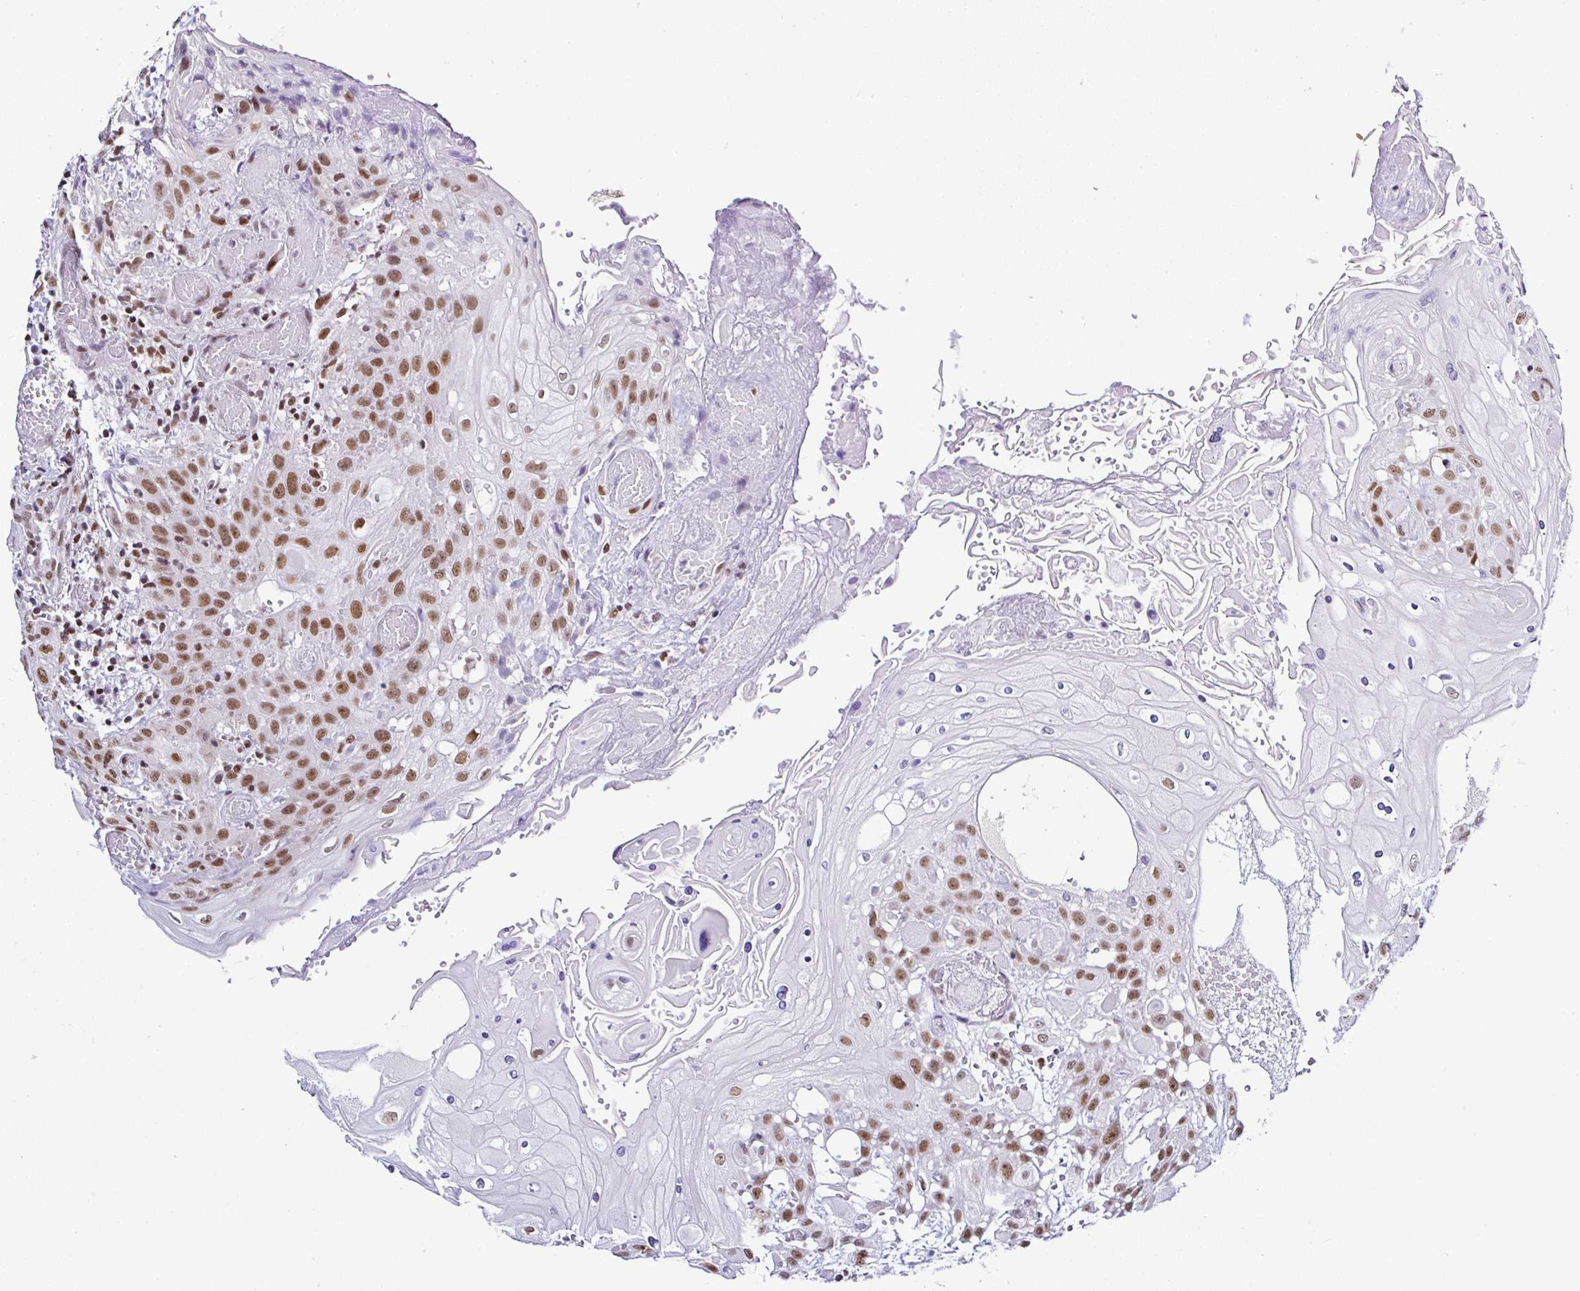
{"staining": {"intensity": "moderate", "quantity": ">75%", "location": "nuclear"}, "tissue": "head and neck cancer", "cell_type": "Tumor cells", "image_type": "cancer", "snomed": [{"axis": "morphology", "description": "Squamous cell carcinoma, NOS"}, {"axis": "topography", "description": "Head-Neck"}], "caption": "Head and neck squamous cell carcinoma stained with a brown dye shows moderate nuclear positive staining in about >75% of tumor cells.", "gene": "DR1", "patient": {"sex": "female", "age": 43}}